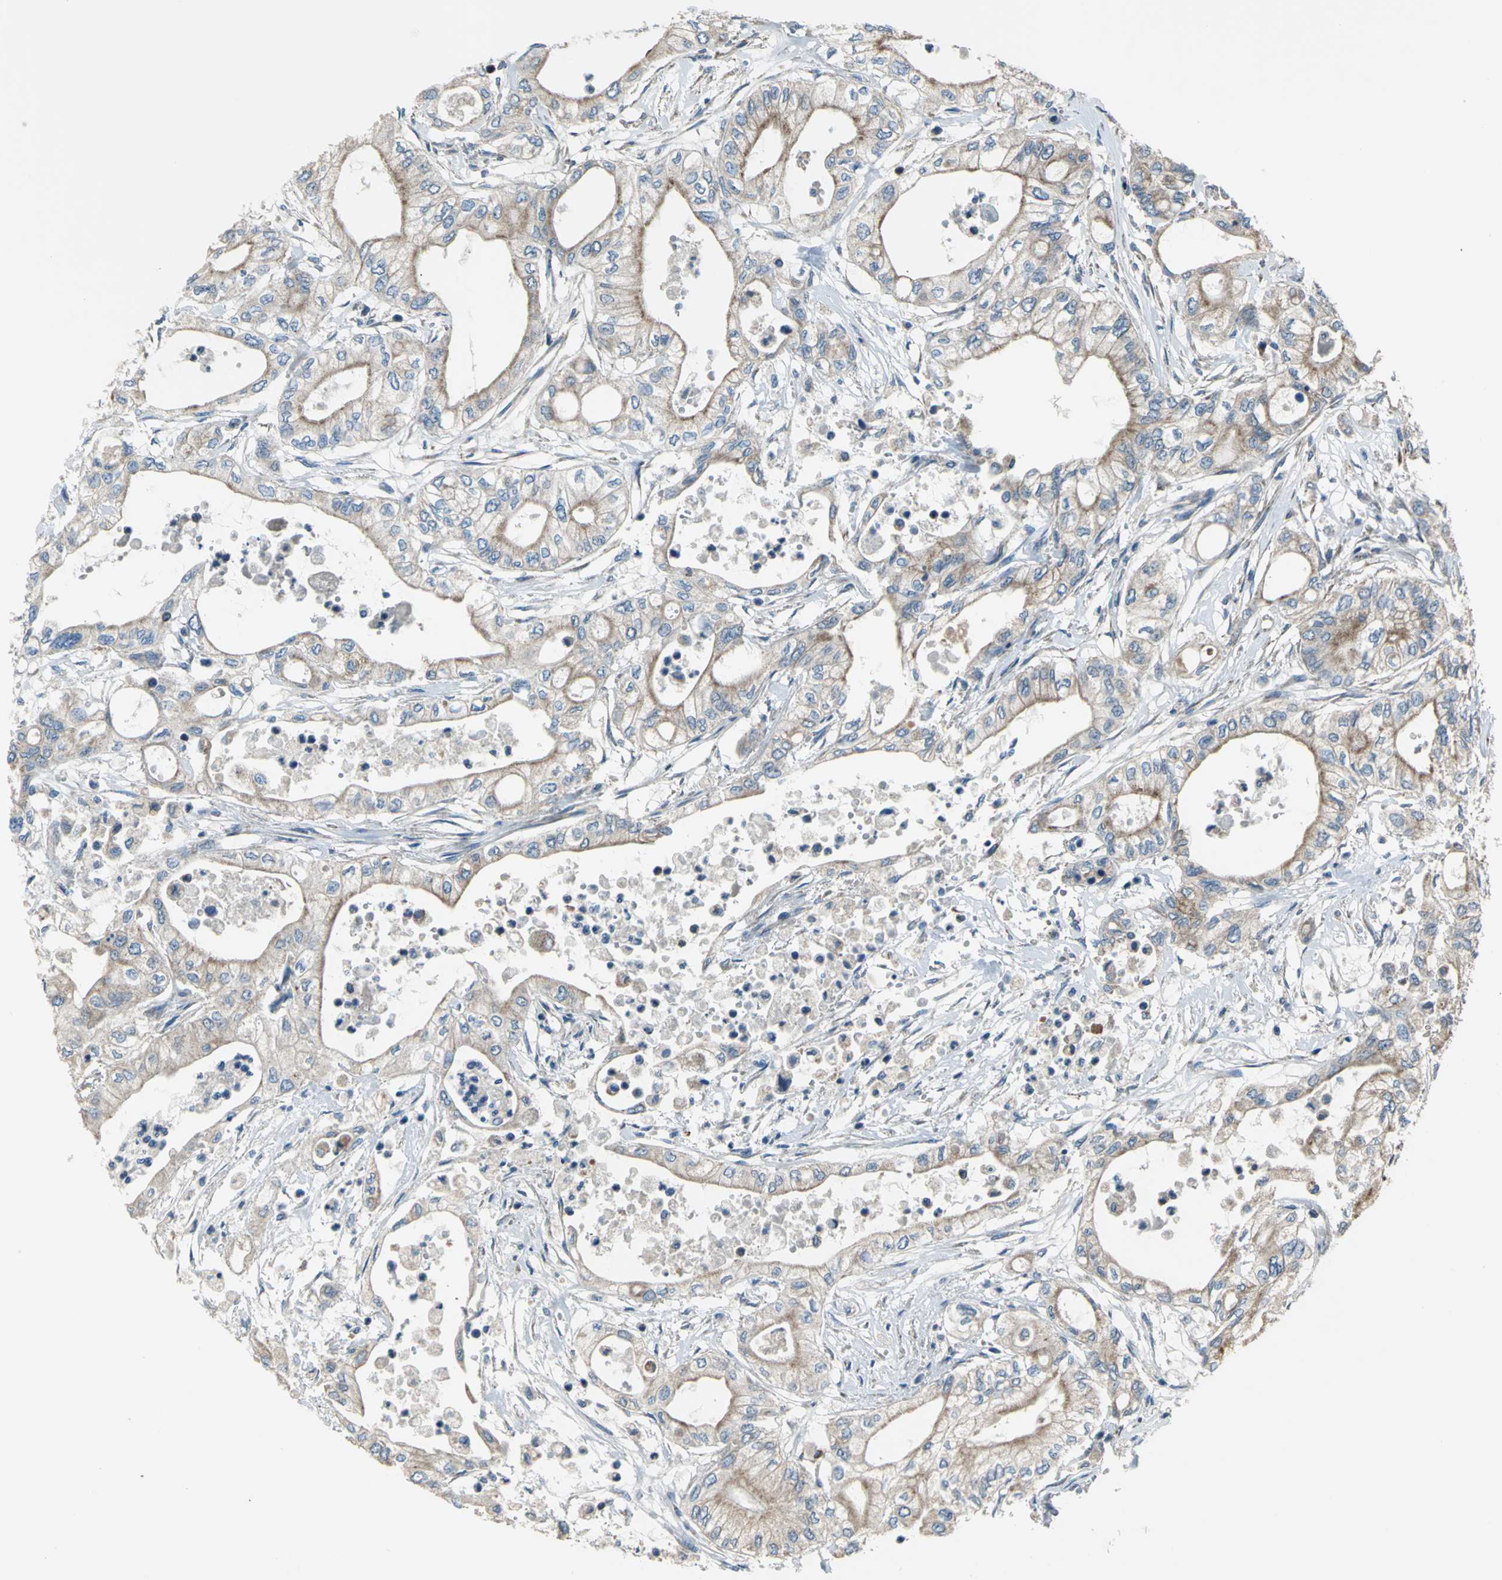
{"staining": {"intensity": "moderate", "quantity": ">75%", "location": "cytoplasmic/membranous"}, "tissue": "pancreatic cancer", "cell_type": "Tumor cells", "image_type": "cancer", "snomed": [{"axis": "morphology", "description": "Adenocarcinoma, NOS"}, {"axis": "topography", "description": "Pancreas"}], "caption": "Immunohistochemistry (IHC) staining of pancreatic cancer (adenocarcinoma), which displays medium levels of moderate cytoplasmic/membranous expression in approximately >75% of tumor cells indicating moderate cytoplasmic/membranous protein positivity. The staining was performed using DAB (3,3'-diaminobenzidine) (brown) for protein detection and nuclei were counterstained in hematoxylin (blue).", "gene": "TRAK1", "patient": {"sex": "male", "age": 79}}